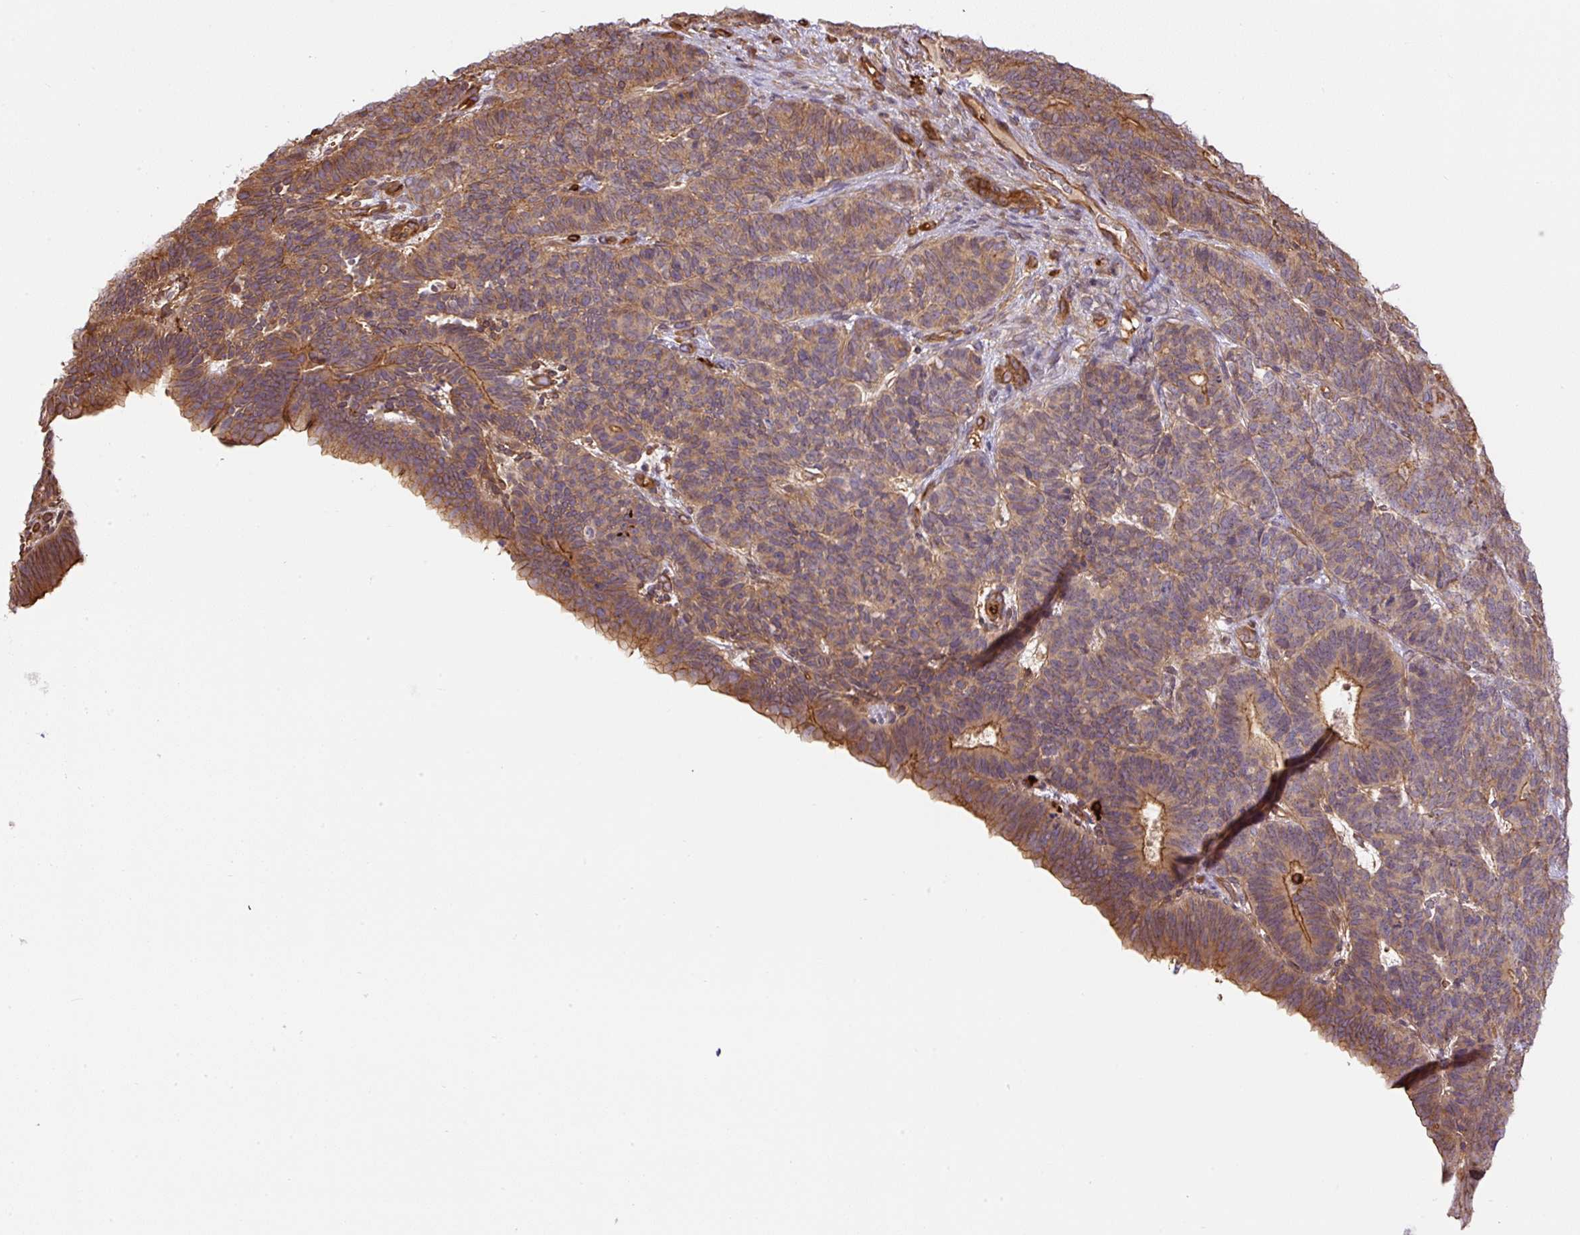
{"staining": {"intensity": "moderate", "quantity": ">75%", "location": "cytoplasmic/membranous"}, "tissue": "endometrial cancer", "cell_type": "Tumor cells", "image_type": "cancer", "snomed": [{"axis": "morphology", "description": "Adenocarcinoma, NOS"}, {"axis": "topography", "description": "Endometrium"}], "caption": "Immunohistochemical staining of endometrial cancer reveals medium levels of moderate cytoplasmic/membranous protein positivity in about >75% of tumor cells. (DAB (3,3'-diaminobenzidine) IHC with brightfield microscopy, high magnification).", "gene": "B3GALT5", "patient": {"sex": "female", "age": 70}}